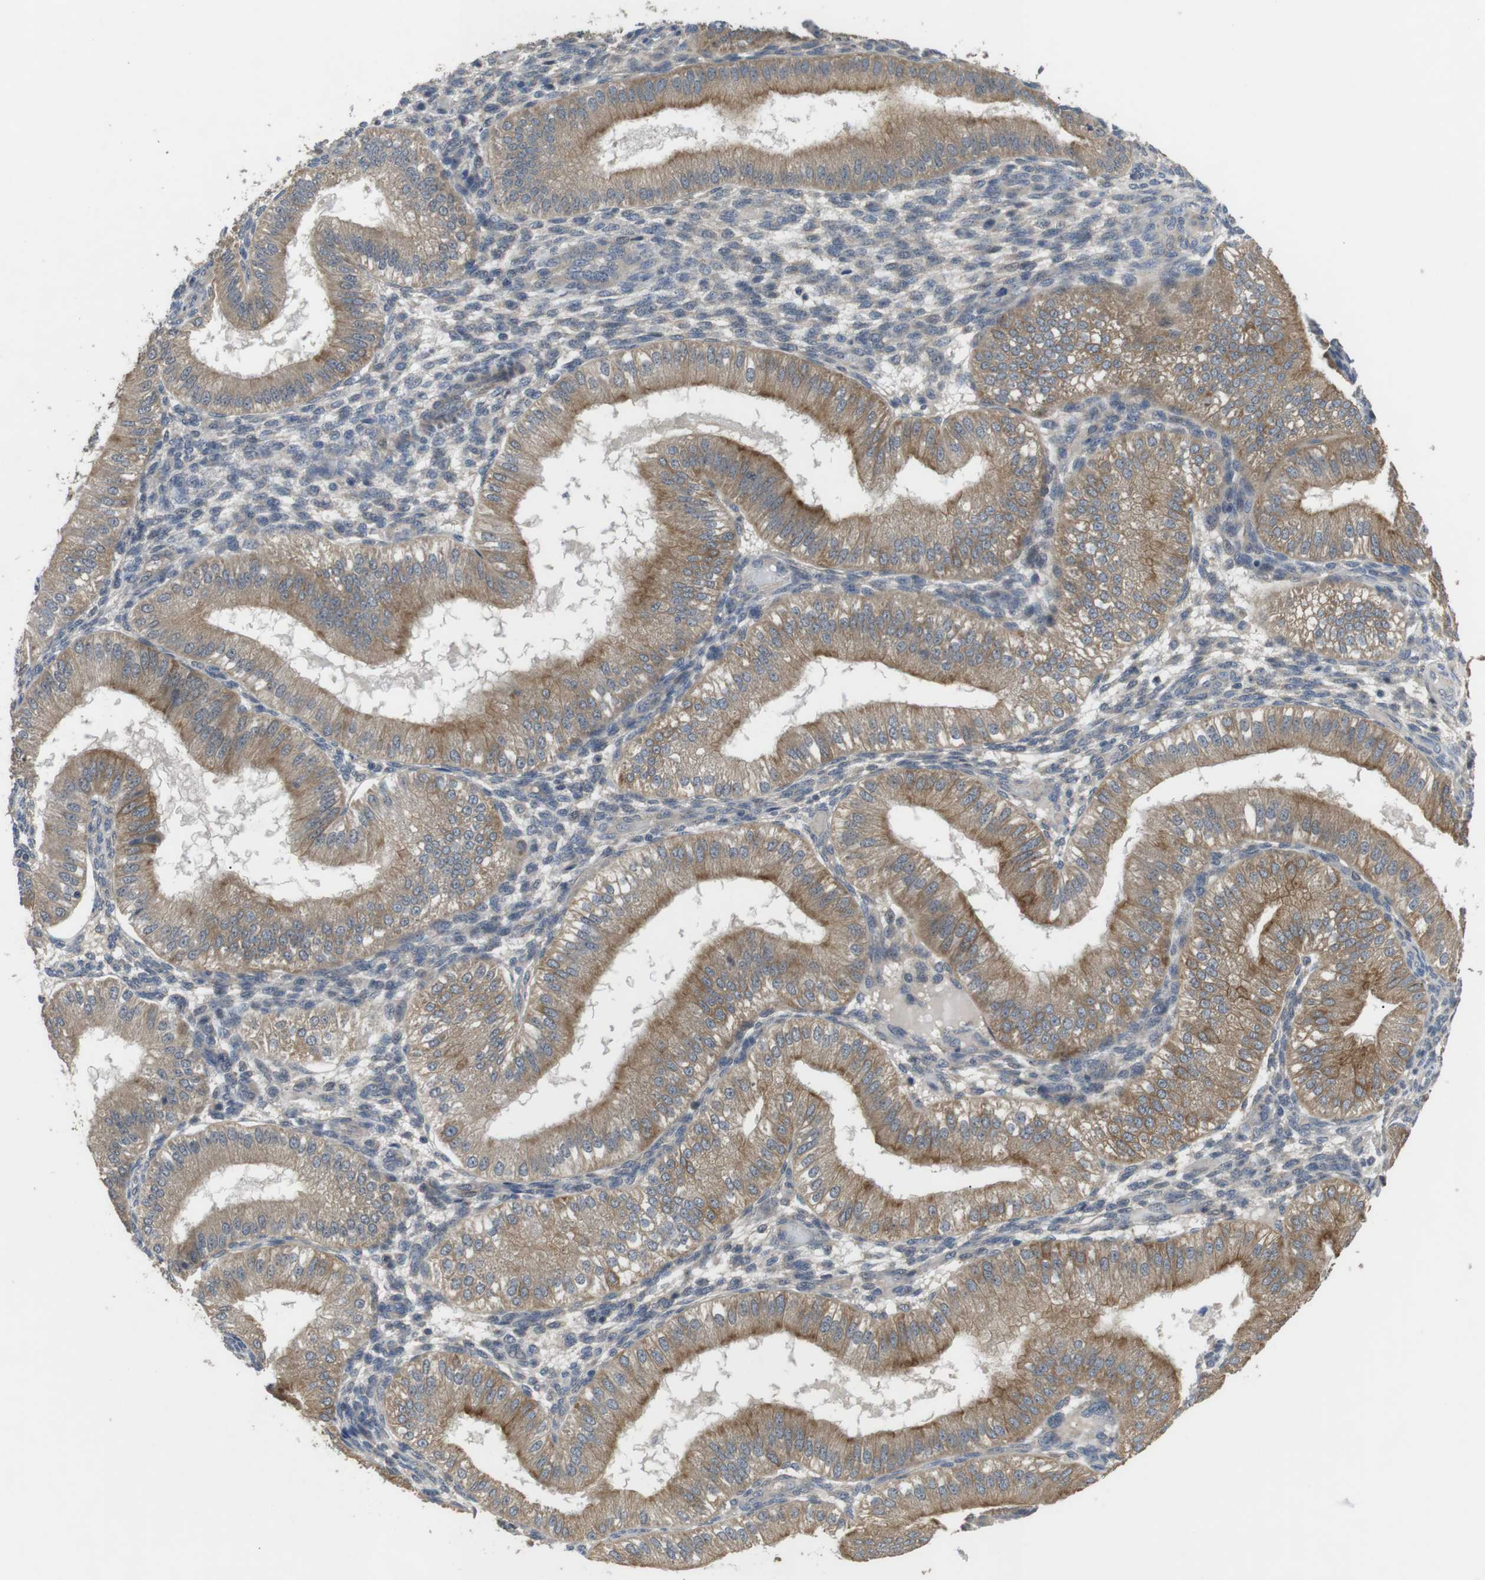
{"staining": {"intensity": "negative", "quantity": "none", "location": "none"}, "tissue": "endometrium", "cell_type": "Cells in endometrial stroma", "image_type": "normal", "snomed": [{"axis": "morphology", "description": "Normal tissue, NOS"}, {"axis": "topography", "description": "Endometrium"}], "caption": "Histopathology image shows no protein expression in cells in endometrial stroma of normal endometrium.", "gene": "ADGRL3", "patient": {"sex": "female", "age": 39}}